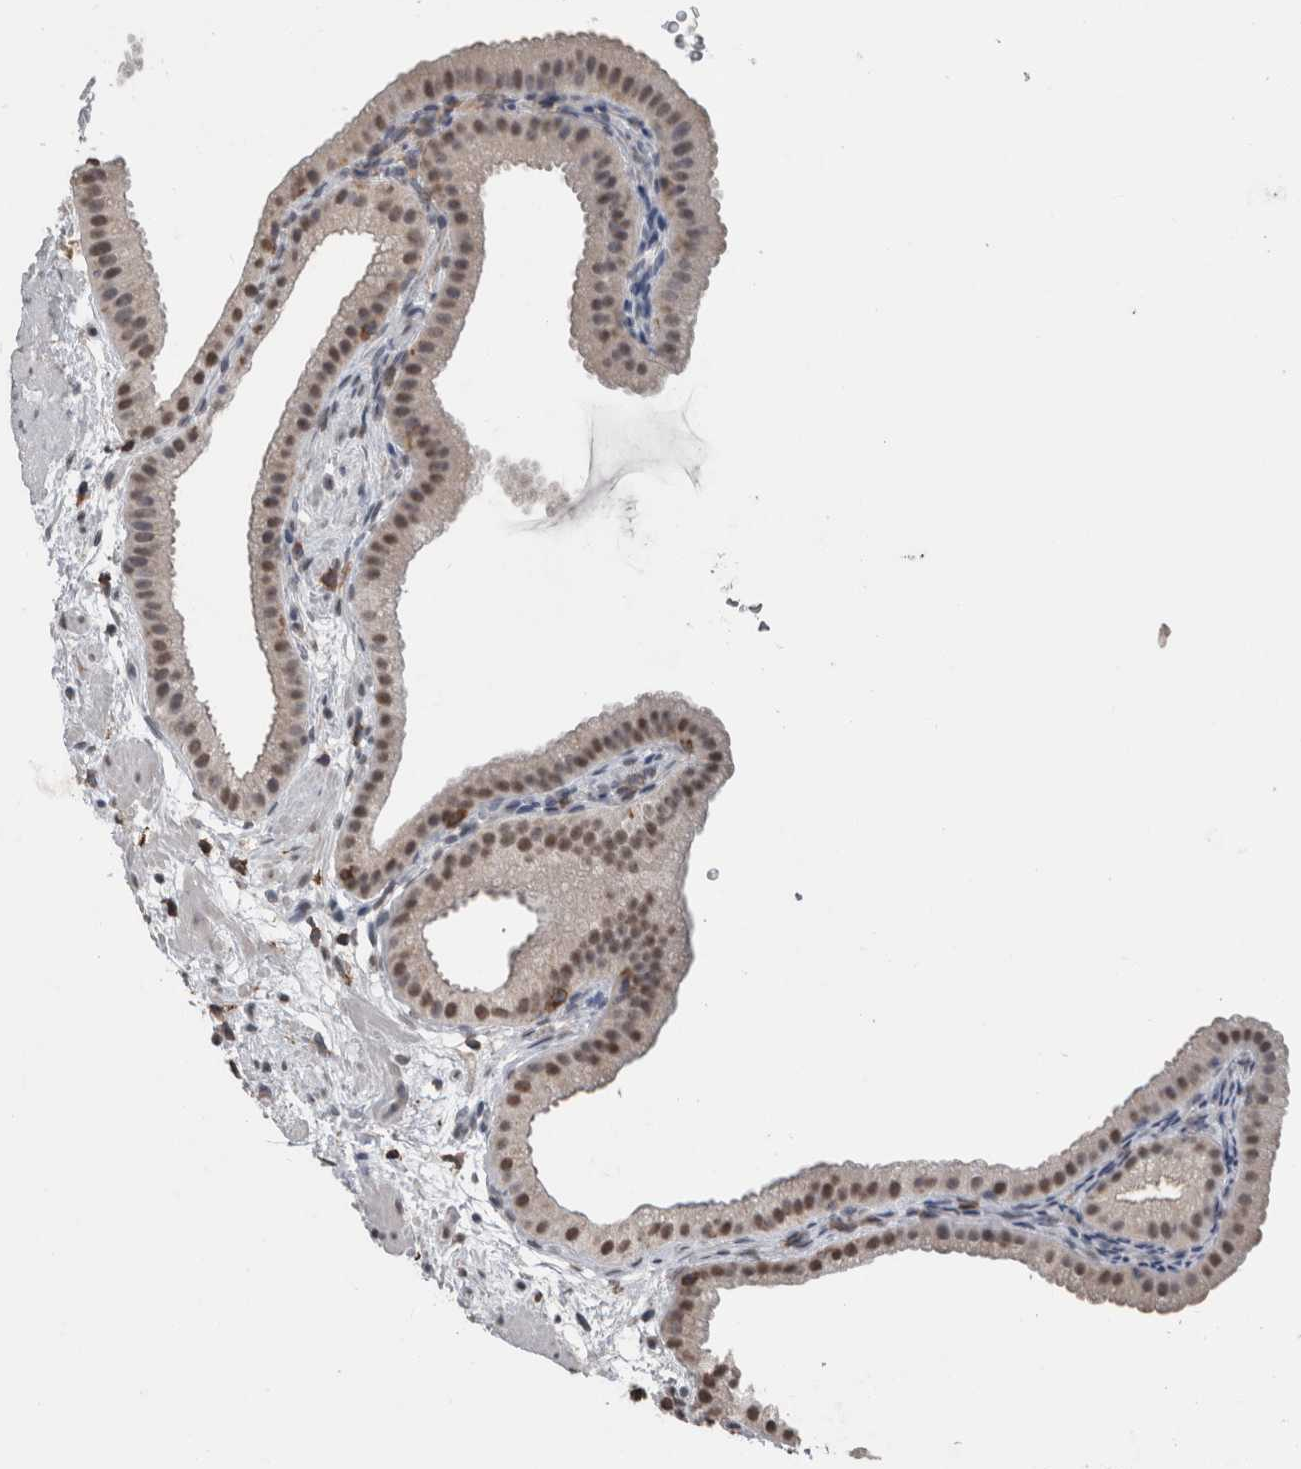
{"staining": {"intensity": "moderate", "quantity": "25%-75%", "location": "nuclear"}, "tissue": "gallbladder", "cell_type": "Glandular cells", "image_type": "normal", "snomed": [{"axis": "morphology", "description": "Normal tissue, NOS"}, {"axis": "topography", "description": "Gallbladder"}], "caption": "An immunohistochemistry histopathology image of benign tissue is shown. Protein staining in brown highlights moderate nuclear positivity in gallbladder within glandular cells. The staining is performed using DAB brown chromogen to label protein expression. The nuclei are counter-stained blue using hematoxylin.", "gene": "MAFF", "patient": {"sex": "female", "age": 64}}